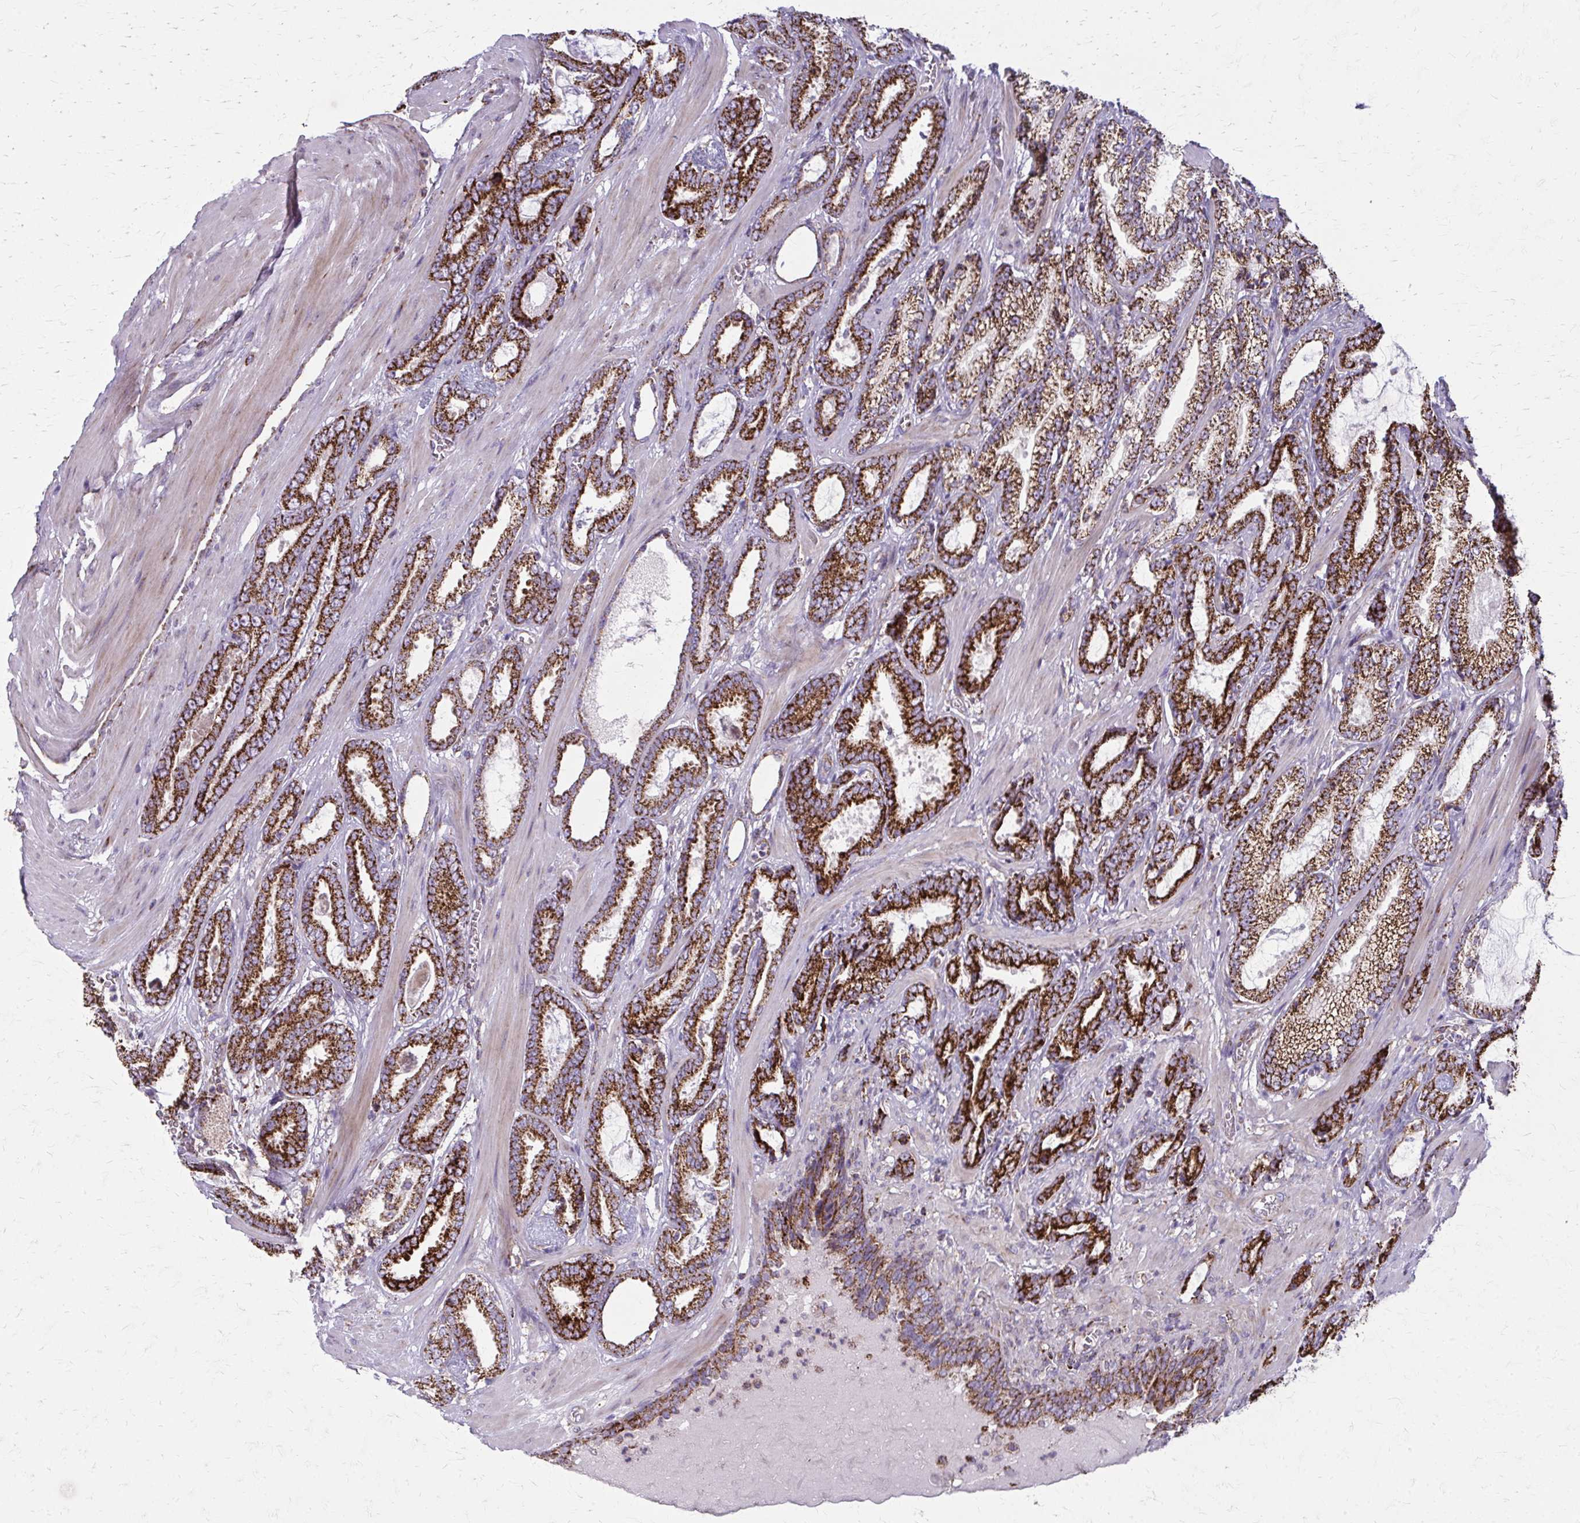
{"staining": {"intensity": "strong", "quantity": ">75%", "location": "cytoplasmic/membranous"}, "tissue": "prostate cancer", "cell_type": "Tumor cells", "image_type": "cancer", "snomed": [{"axis": "morphology", "description": "Adenocarcinoma, High grade"}, {"axis": "topography", "description": "Prostate"}], "caption": "A brown stain highlights strong cytoplasmic/membranous positivity of a protein in high-grade adenocarcinoma (prostate) tumor cells. The staining was performed using DAB (3,3'-diaminobenzidine) to visualize the protein expression in brown, while the nuclei were stained in blue with hematoxylin (Magnification: 20x).", "gene": "TVP23A", "patient": {"sex": "male", "age": 64}}